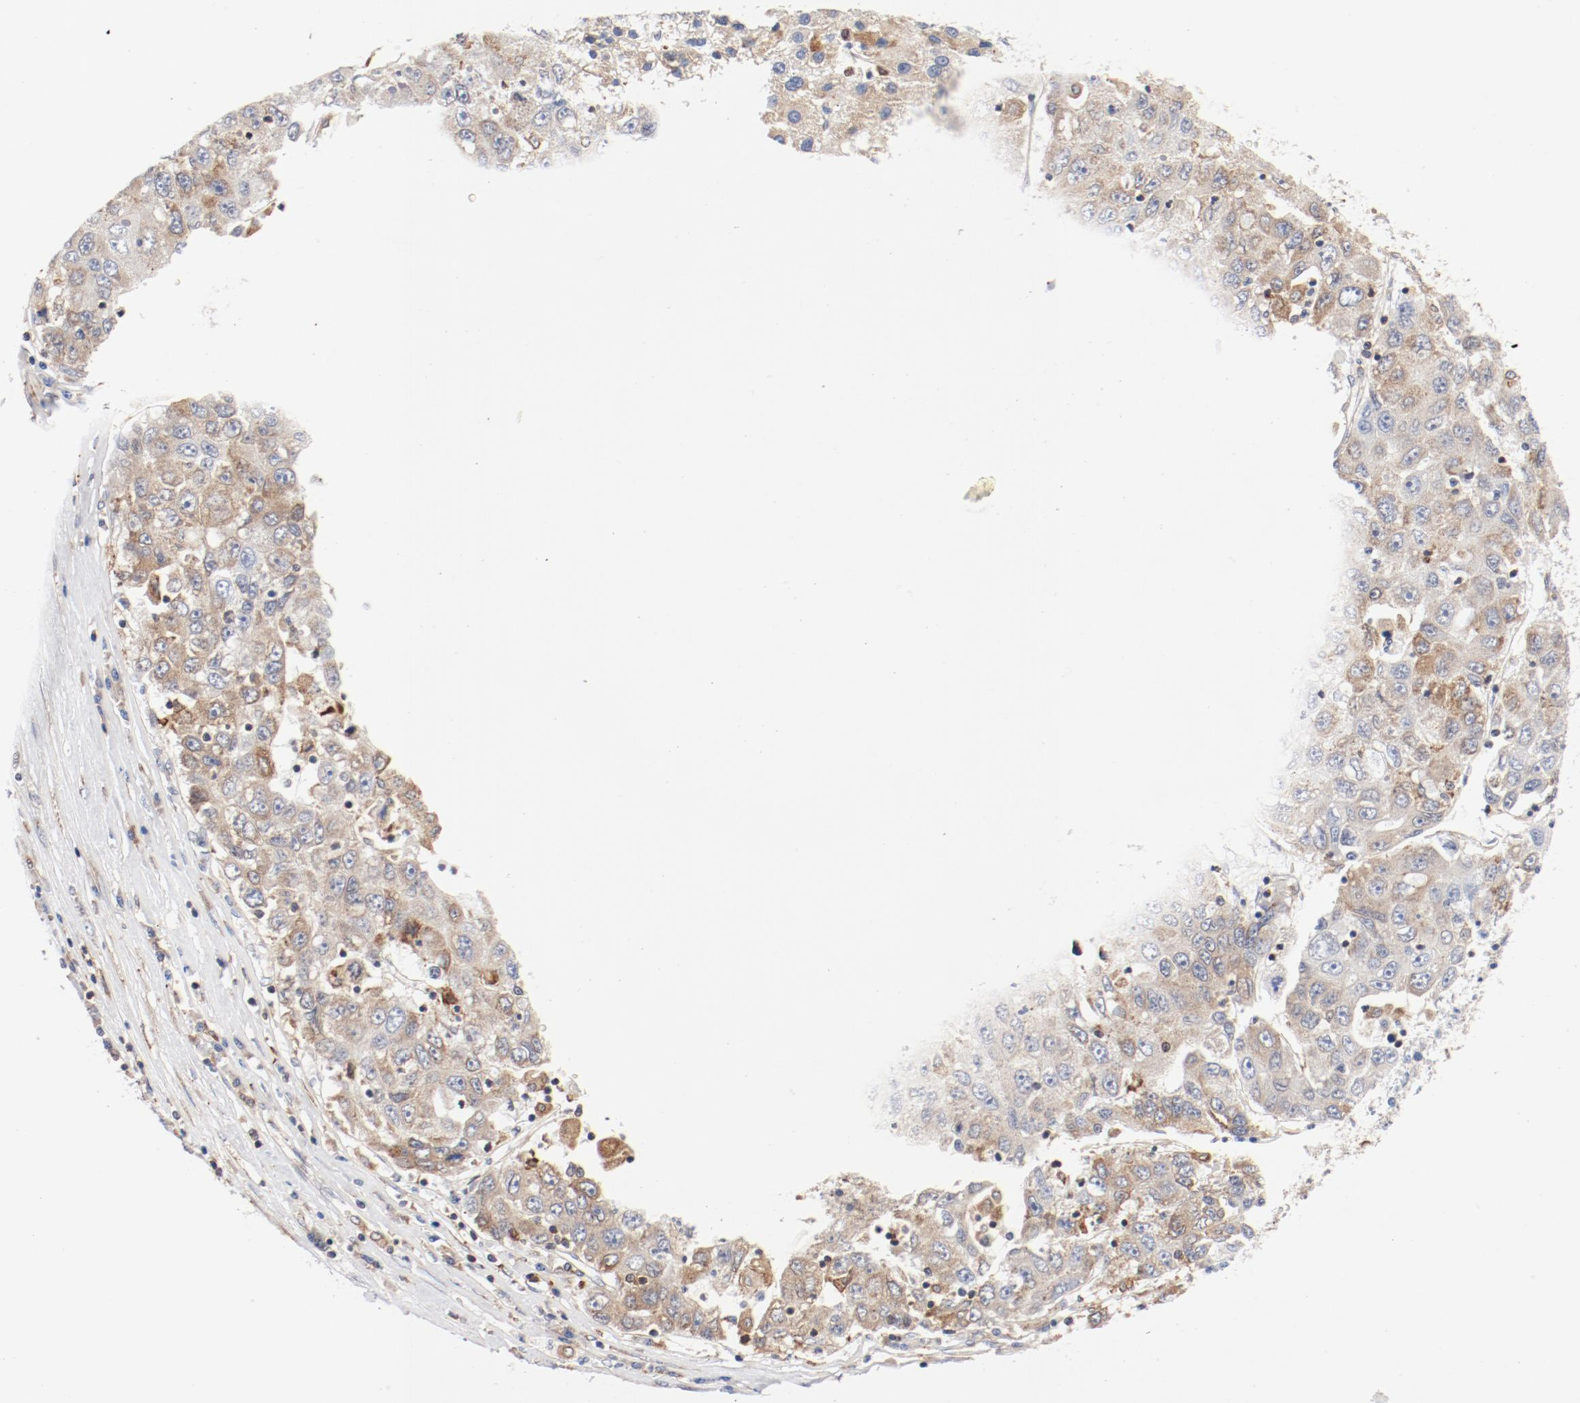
{"staining": {"intensity": "moderate", "quantity": ">75%", "location": "cytoplasmic/membranous"}, "tissue": "liver cancer", "cell_type": "Tumor cells", "image_type": "cancer", "snomed": [{"axis": "morphology", "description": "Carcinoma, Hepatocellular, NOS"}, {"axis": "topography", "description": "Liver"}], "caption": "This micrograph displays IHC staining of human liver hepatocellular carcinoma, with medium moderate cytoplasmic/membranous expression in about >75% of tumor cells.", "gene": "PDPK1", "patient": {"sex": "male", "age": 49}}